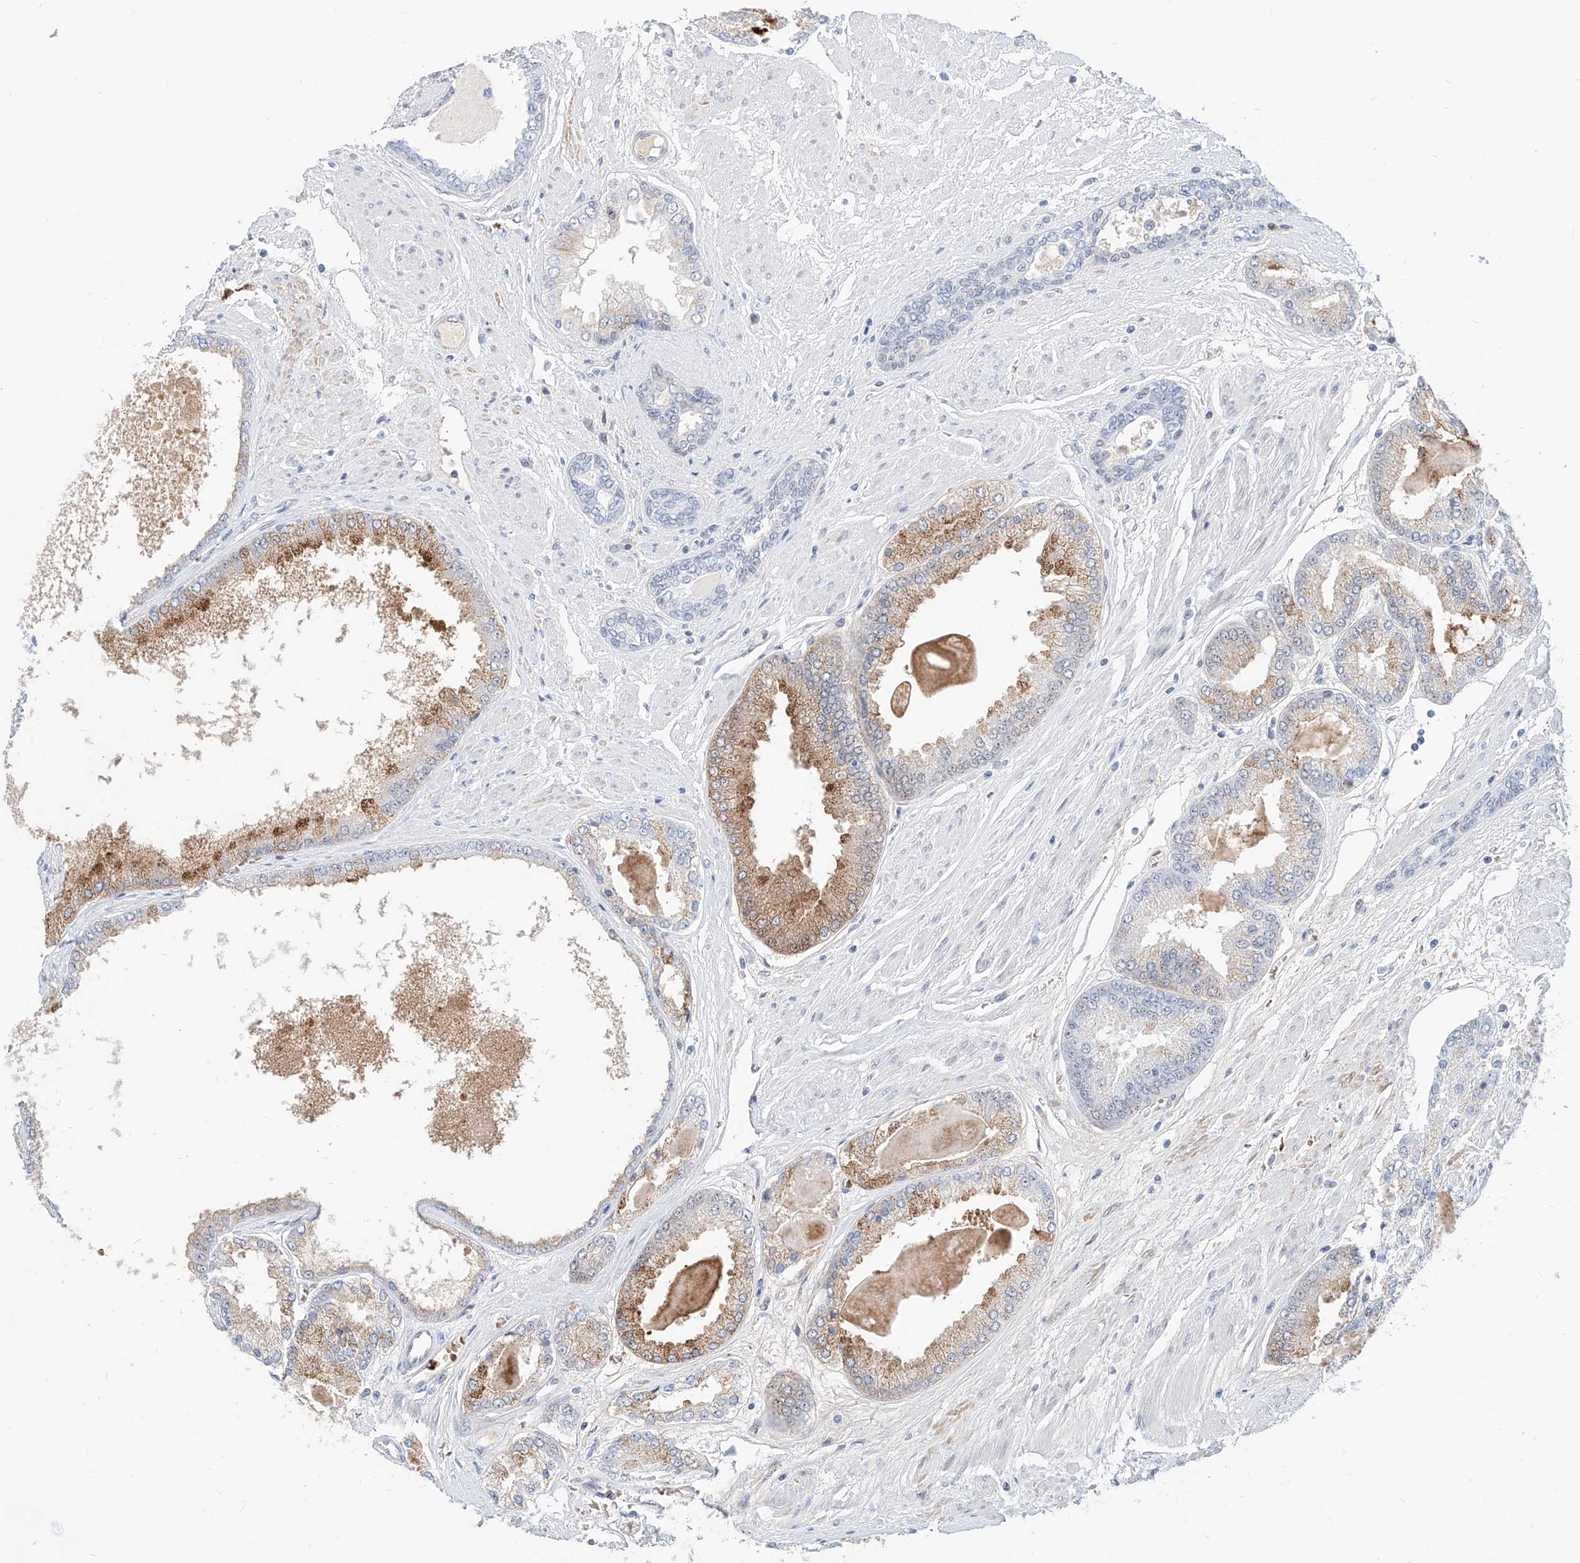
{"staining": {"intensity": "moderate", "quantity": "25%-75%", "location": "cytoplasmic/membranous"}, "tissue": "prostate cancer", "cell_type": "Tumor cells", "image_type": "cancer", "snomed": [{"axis": "morphology", "description": "Adenocarcinoma, High grade"}, {"axis": "topography", "description": "Prostate"}], "caption": "Tumor cells demonstrate medium levels of moderate cytoplasmic/membranous positivity in approximately 25%-75% of cells in prostate adenocarcinoma (high-grade). (Stains: DAB in brown, nuclei in blue, Microscopy: brightfield microscopy at high magnification).", "gene": "ZFP42", "patient": {"sex": "male", "age": 59}}